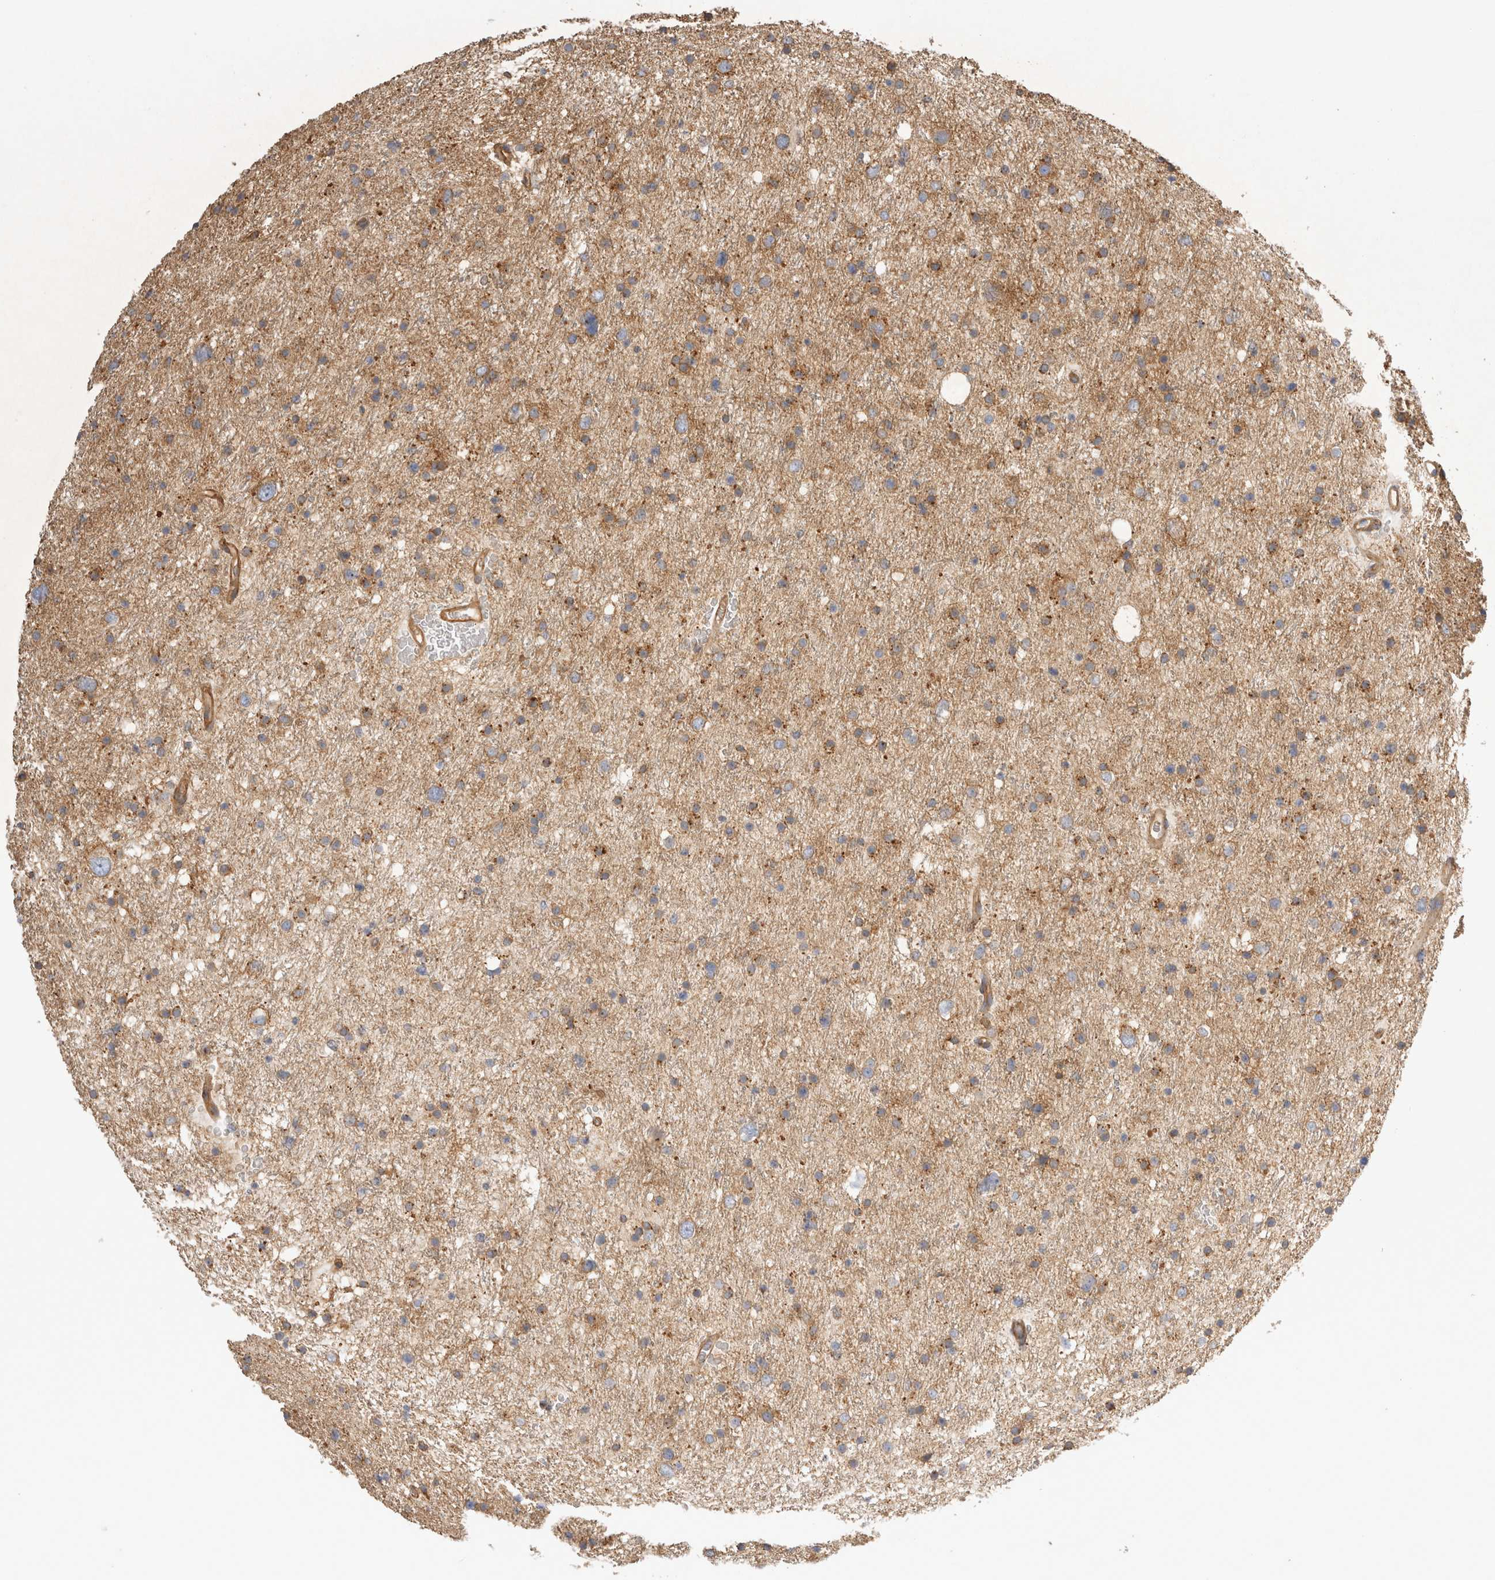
{"staining": {"intensity": "weak", "quantity": ">75%", "location": "cytoplasmic/membranous"}, "tissue": "glioma", "cell_type": "Tumor cells", "image_type": "cancer", "snomed": [{"axis": "morphology", "description": "Glioma, malignant, Low grade"}, {"axis": "topography", "description": "Brain"}], "caption": "An image showing weak cytoplasmic/membranous positivity in about >75% of tumor cells in malignant glioma (low-grade), as visualized by brown immunohistochemical staining.", "gene": "CHMP6", "patient": {"sex": "female", "age": 37}}